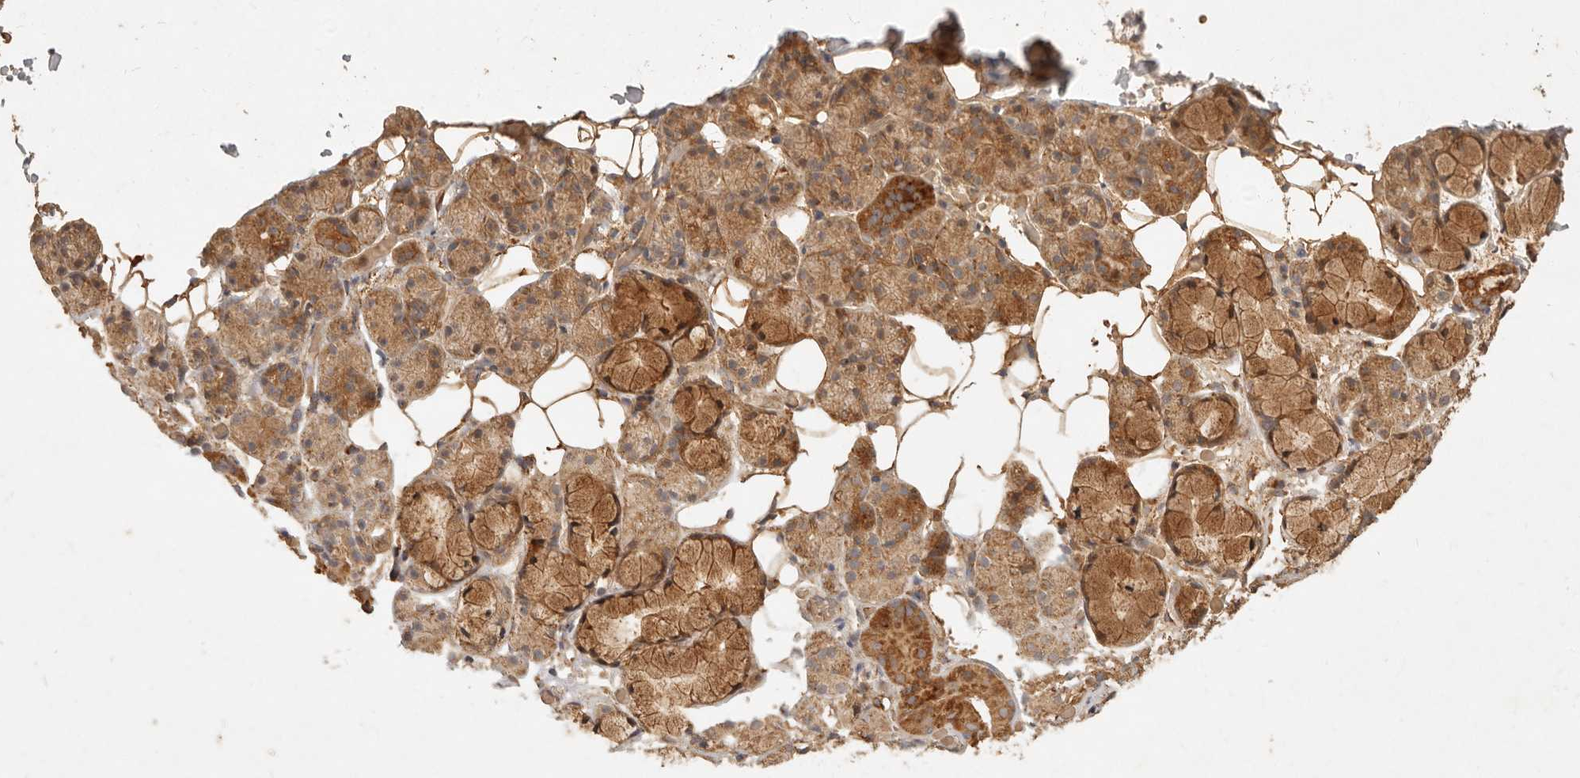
{"staining": {"intensity": "strong", "quantity": ">75%", "location": "cytoplasmic/membranous"}, "tissue": "salivary gland", "cell_type": "Glandular cells", "image_type": "normal", "snomed": [{"axis": "morphology", "description": "Normal tissue, NOS"}, {"axis": "topography", "description": "Salivary gland"}], "caption": "IHC of normal salivary gland displays high levels of strong cytoplasmic/membranous staining in approximately >75% of glandular cells. Using DAB (3,3'-diaminobenzidine) (brown) and hematoxylin (blue) stains, captured at high magnification using brightfield microscopy.", "gene": "CLEC4C", "patient": {"sex": "male", "age": 63}}